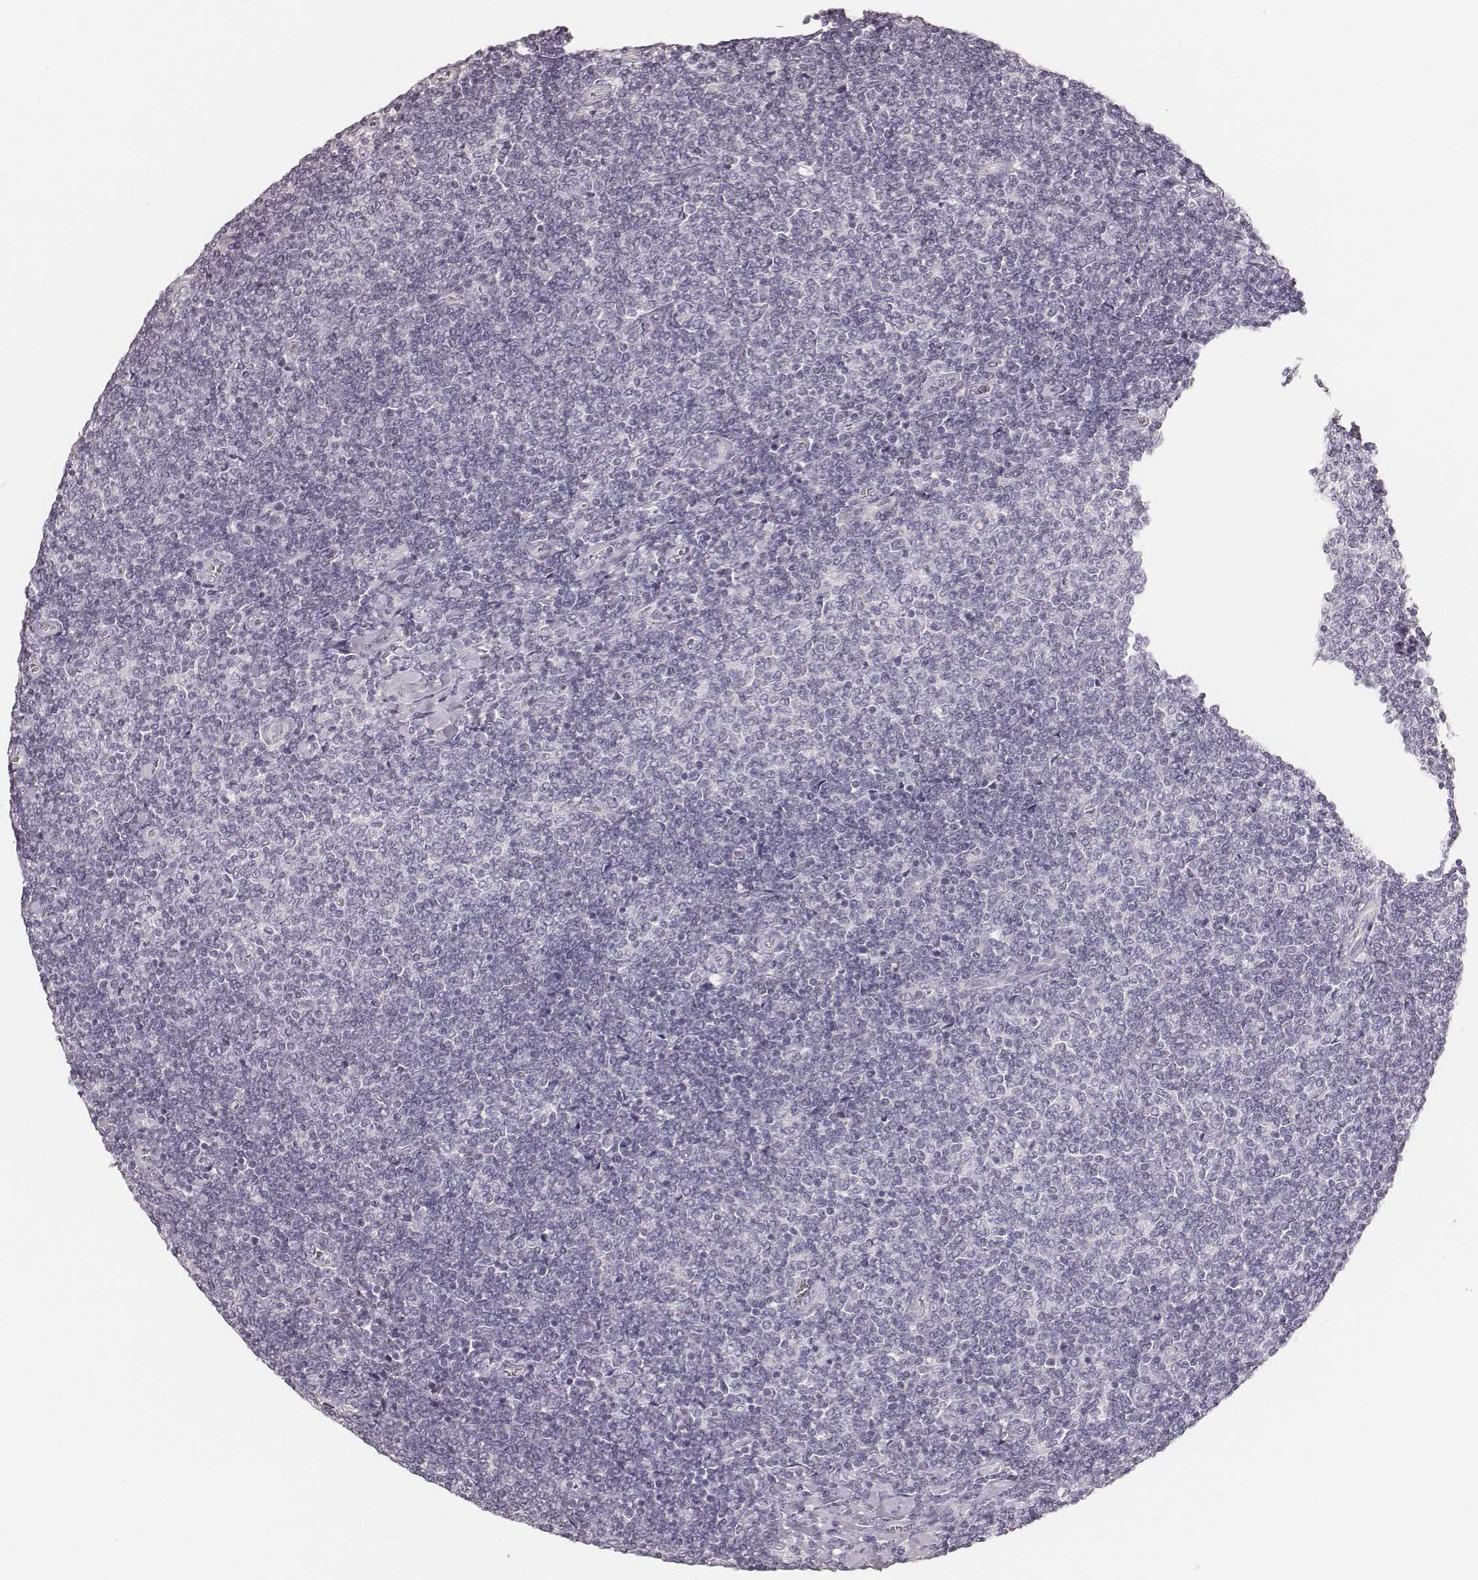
{"staining": {"intensity": "negative", "quantity": "none", "location": "none"}, "tissue": "lymphoma", "cell_type": "Tumor cells", "image_type": "cancer", "snomed": [{"axis": "morphology", "description": "Malignant lymphoma, non-Hodgkin's type, Low grade"}, {"axis": "topography", "description": "Lymph node"}], "caption": "IHC image of neoplastic tissue: human lymphoma stained with DAB (3,3'-diaminobenzidine) displays no significant protein positivity in tumor cells.", "gene": "HNF4G", "patient": {"sex": "male", "age": 52}}